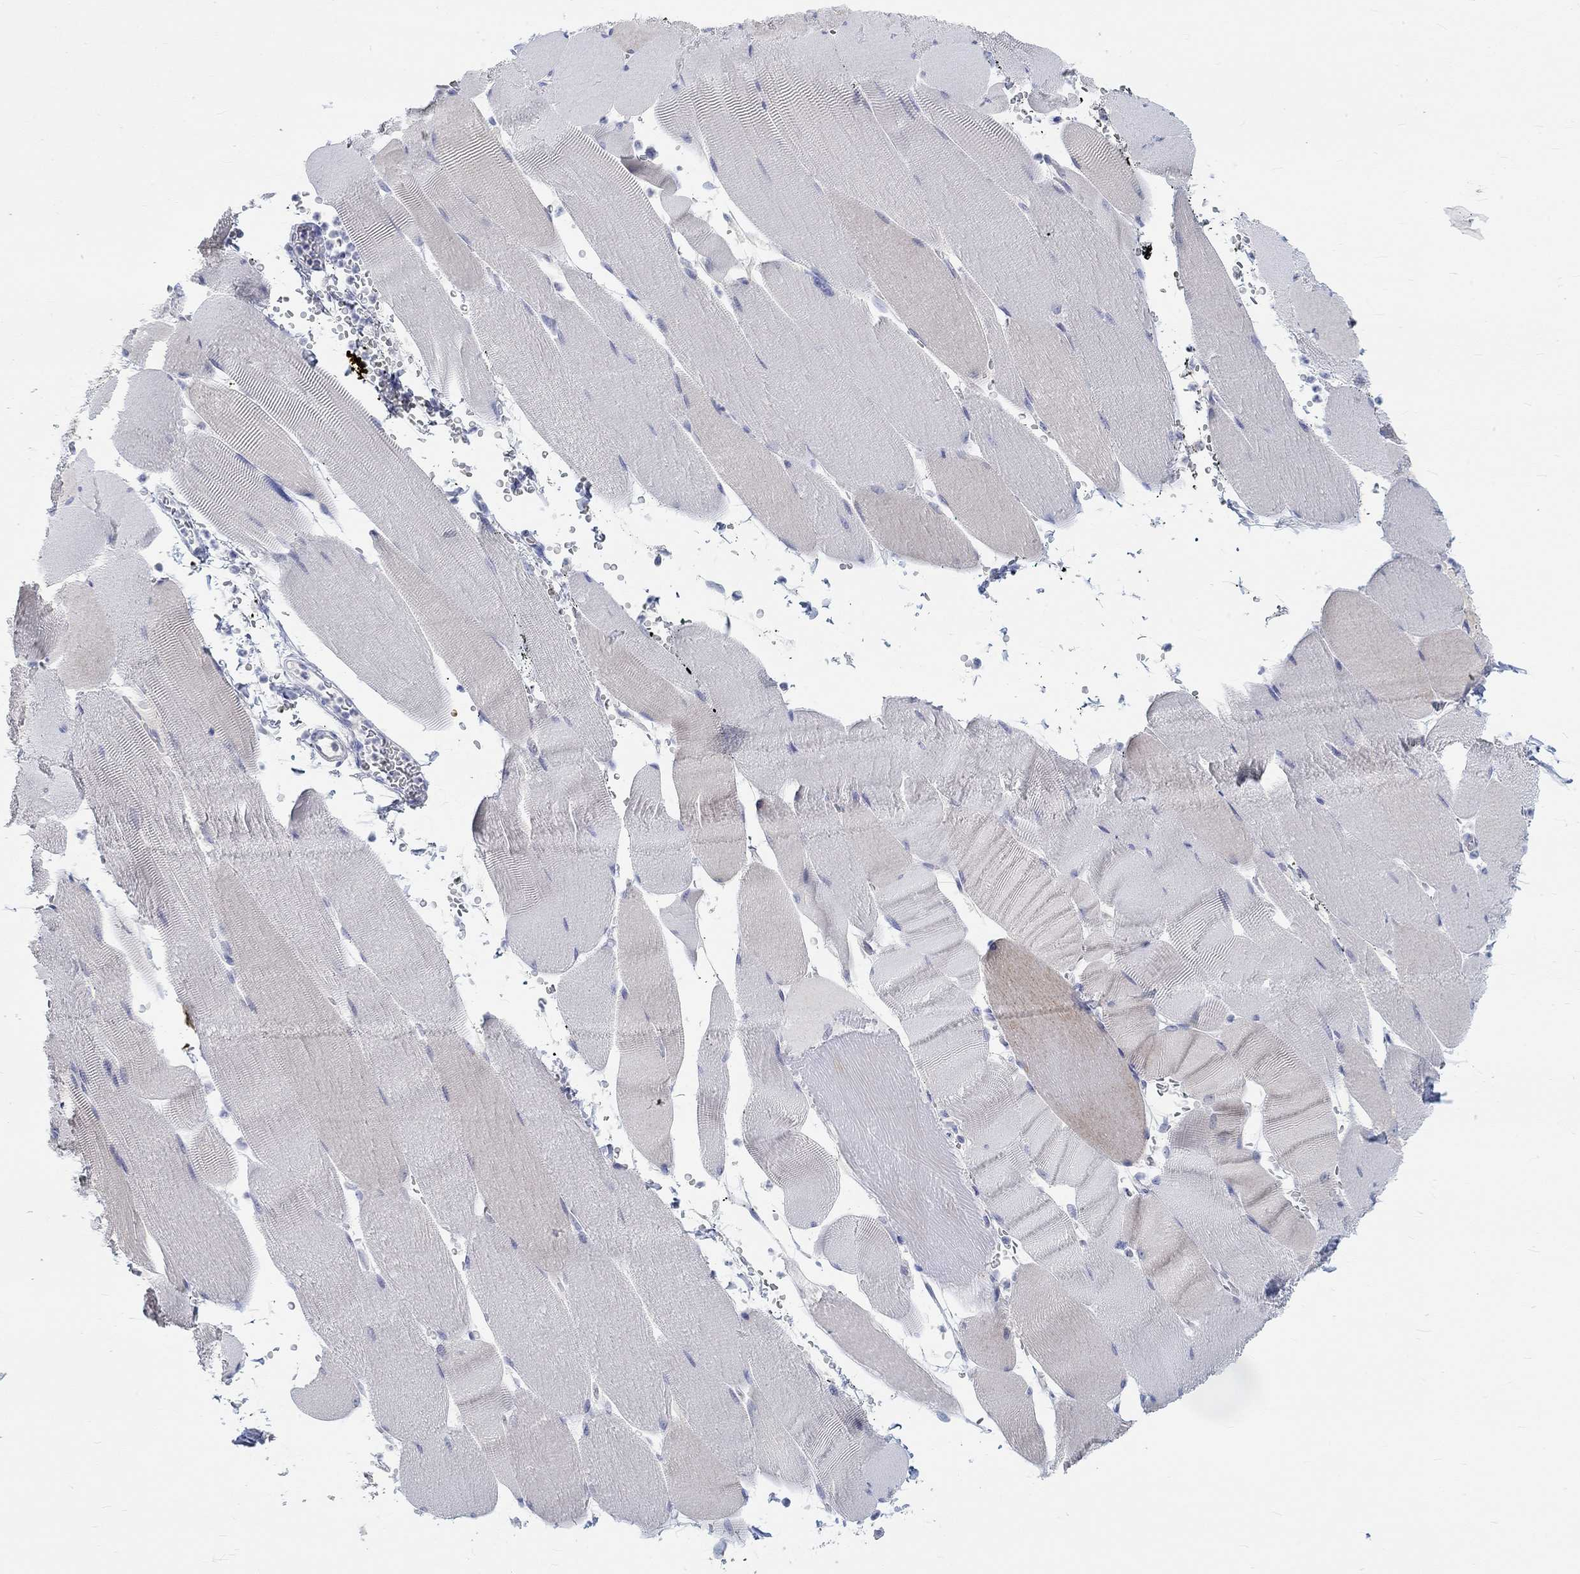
{"staining": {"intensity": "negative", "quantity": "none", "location": "none"}, "tissue": "skeletal muscle", "cell_type": "Myocytes", "image_type": "normal", "snomed": [{"axis": "morphology", "description": "Normal tissue, NOS"}, {"axis": "topography", "description": "Skeletal muscle"}], "caption": "The photomicrograph demonstrates no significant staining in myocytes of skeletal muscle. The staining is performed using DAB (3,3'-diaminobenzidine) brown chromogen with nuclei counter-stained in using hematoxylin.", "gene": "NAV3", "patient": {"sex": "male", "age": 56}}